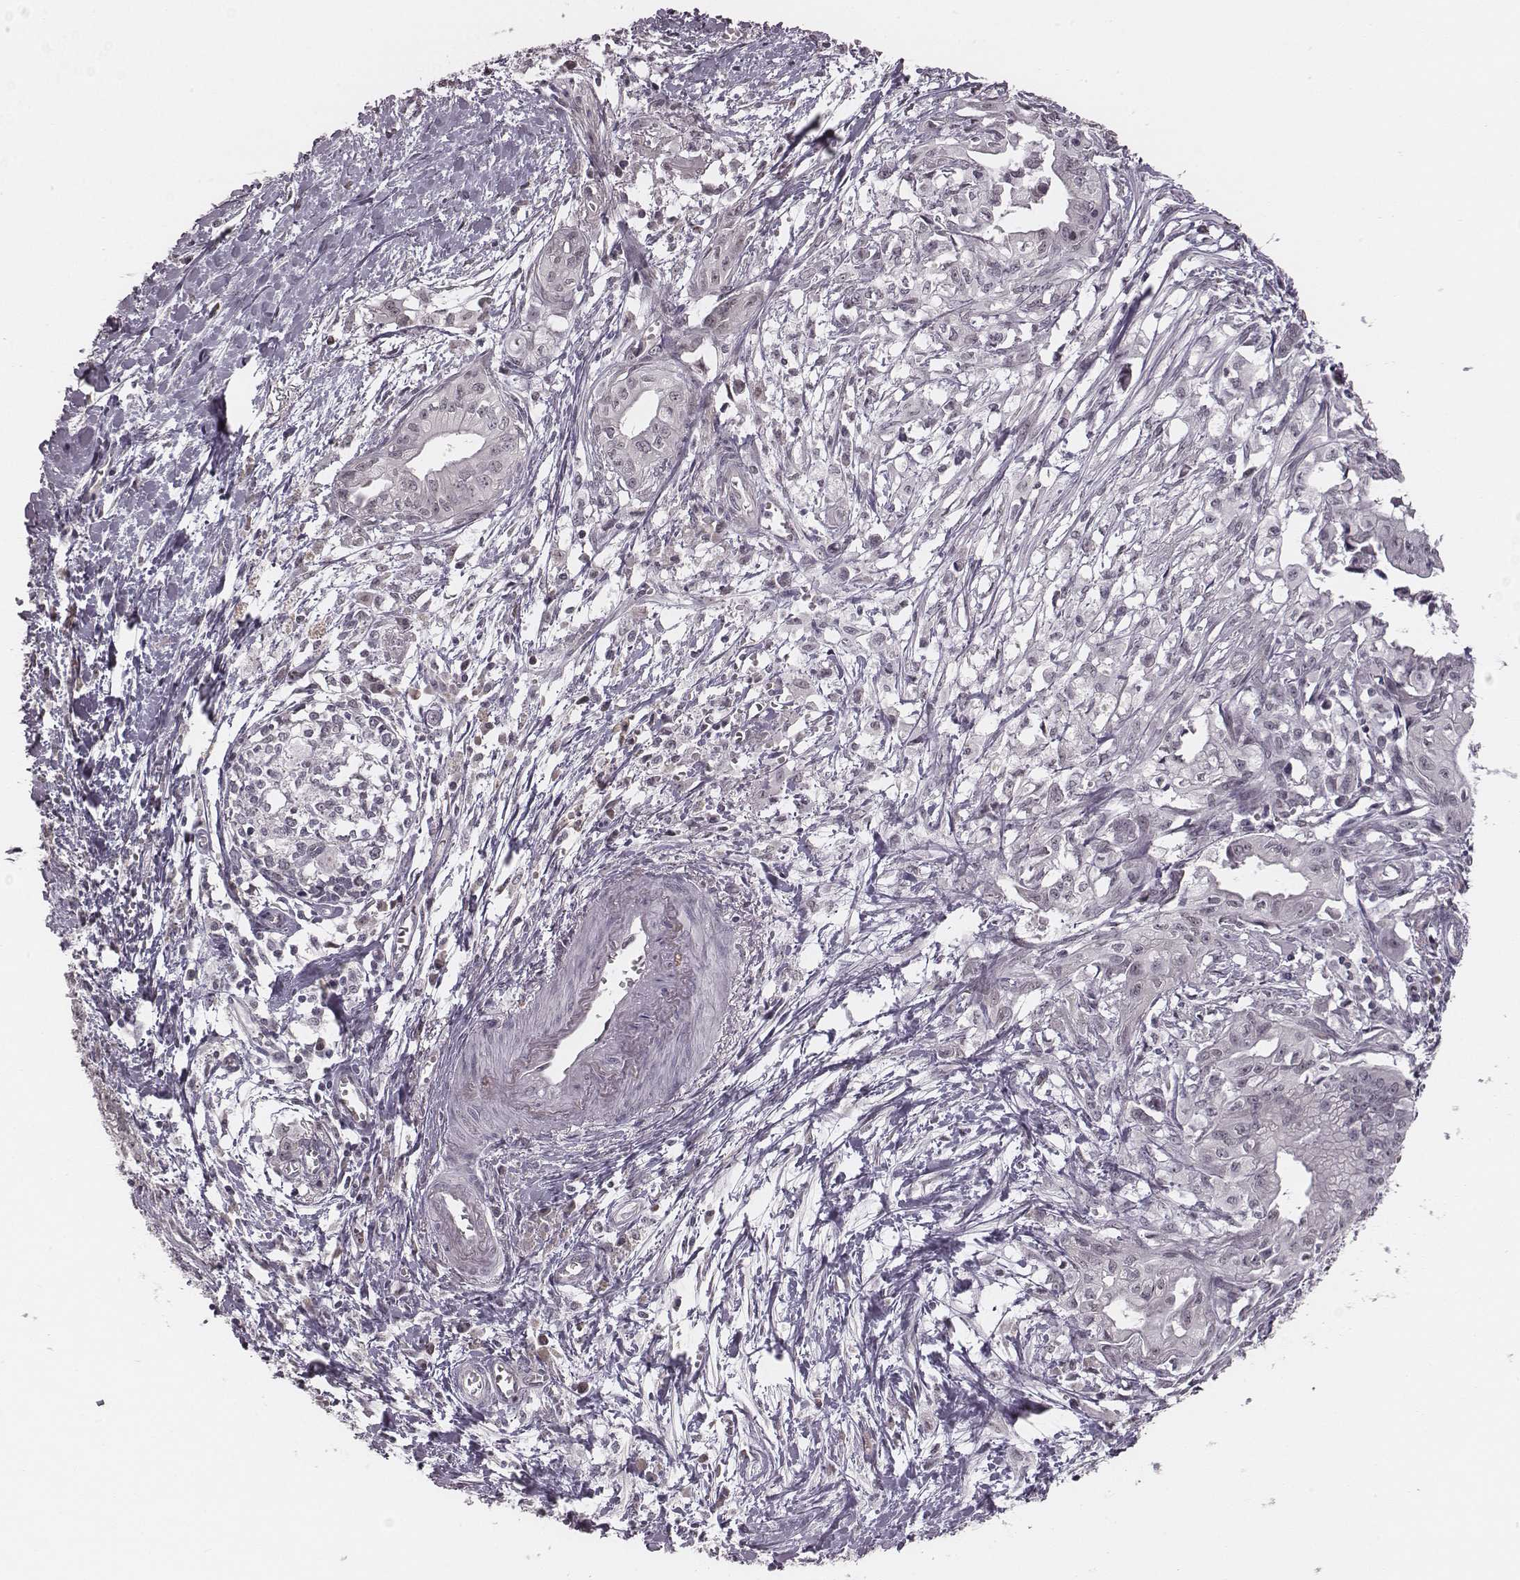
{"staining": {"intensity": "negative", "quantity": "none", "location": "none"}, "tissue": "pancreatic cancer", "cell_type": "Tumor cells", "image_type": "cancer", "snomed": [{"axis": "morphology", "description": "Adenocarcinoma, NOS"}, {"axis": "topography", "description": "Pancreas"}], "caption": "Immunohistochemical staining of pancreatic adenocarcinoma reveals no significant positivity in tumor cells.", "gene": "RPGRIP1", "patient": {"sex": "female", "age": 61}}